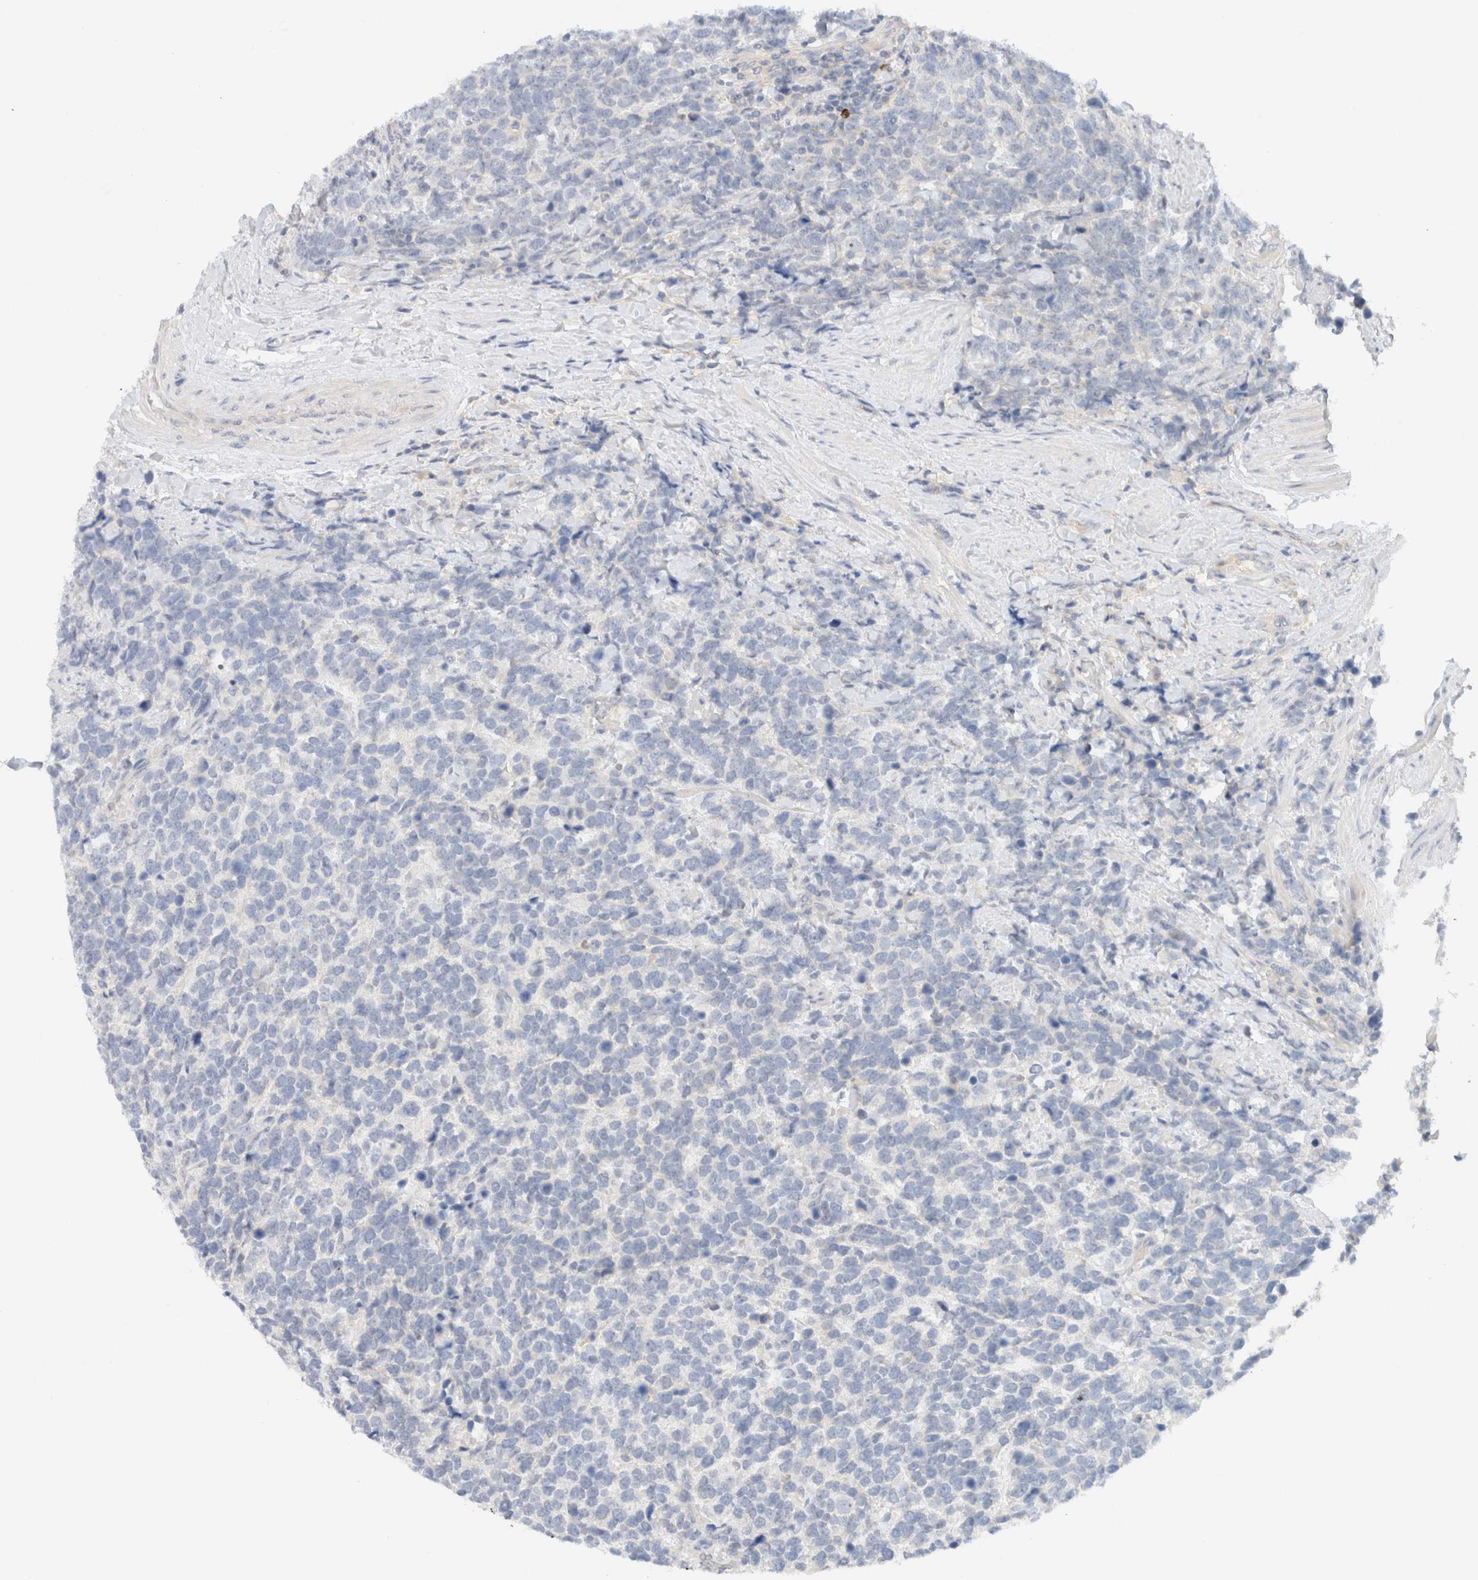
{"staining": {"intensity": "negative", "quantity": "none", "location": "none"}, "tissue": "urothelial cancer", "cell_type": "Tumor cells", "image_type": "cancer", "snomed": [{"axis": "morphology", "description": "Urothelial carcinoma, High grade"}, {"axis": "topography", "description": "Urinary bladder"}], "caption": "Immunohistochemistry (IHC) of human urothelial carcinoma (high-grade) displays no staining in tumor cells.", "gene": "SDR16C5", "patient": {"sex": "female", "age": 82}}